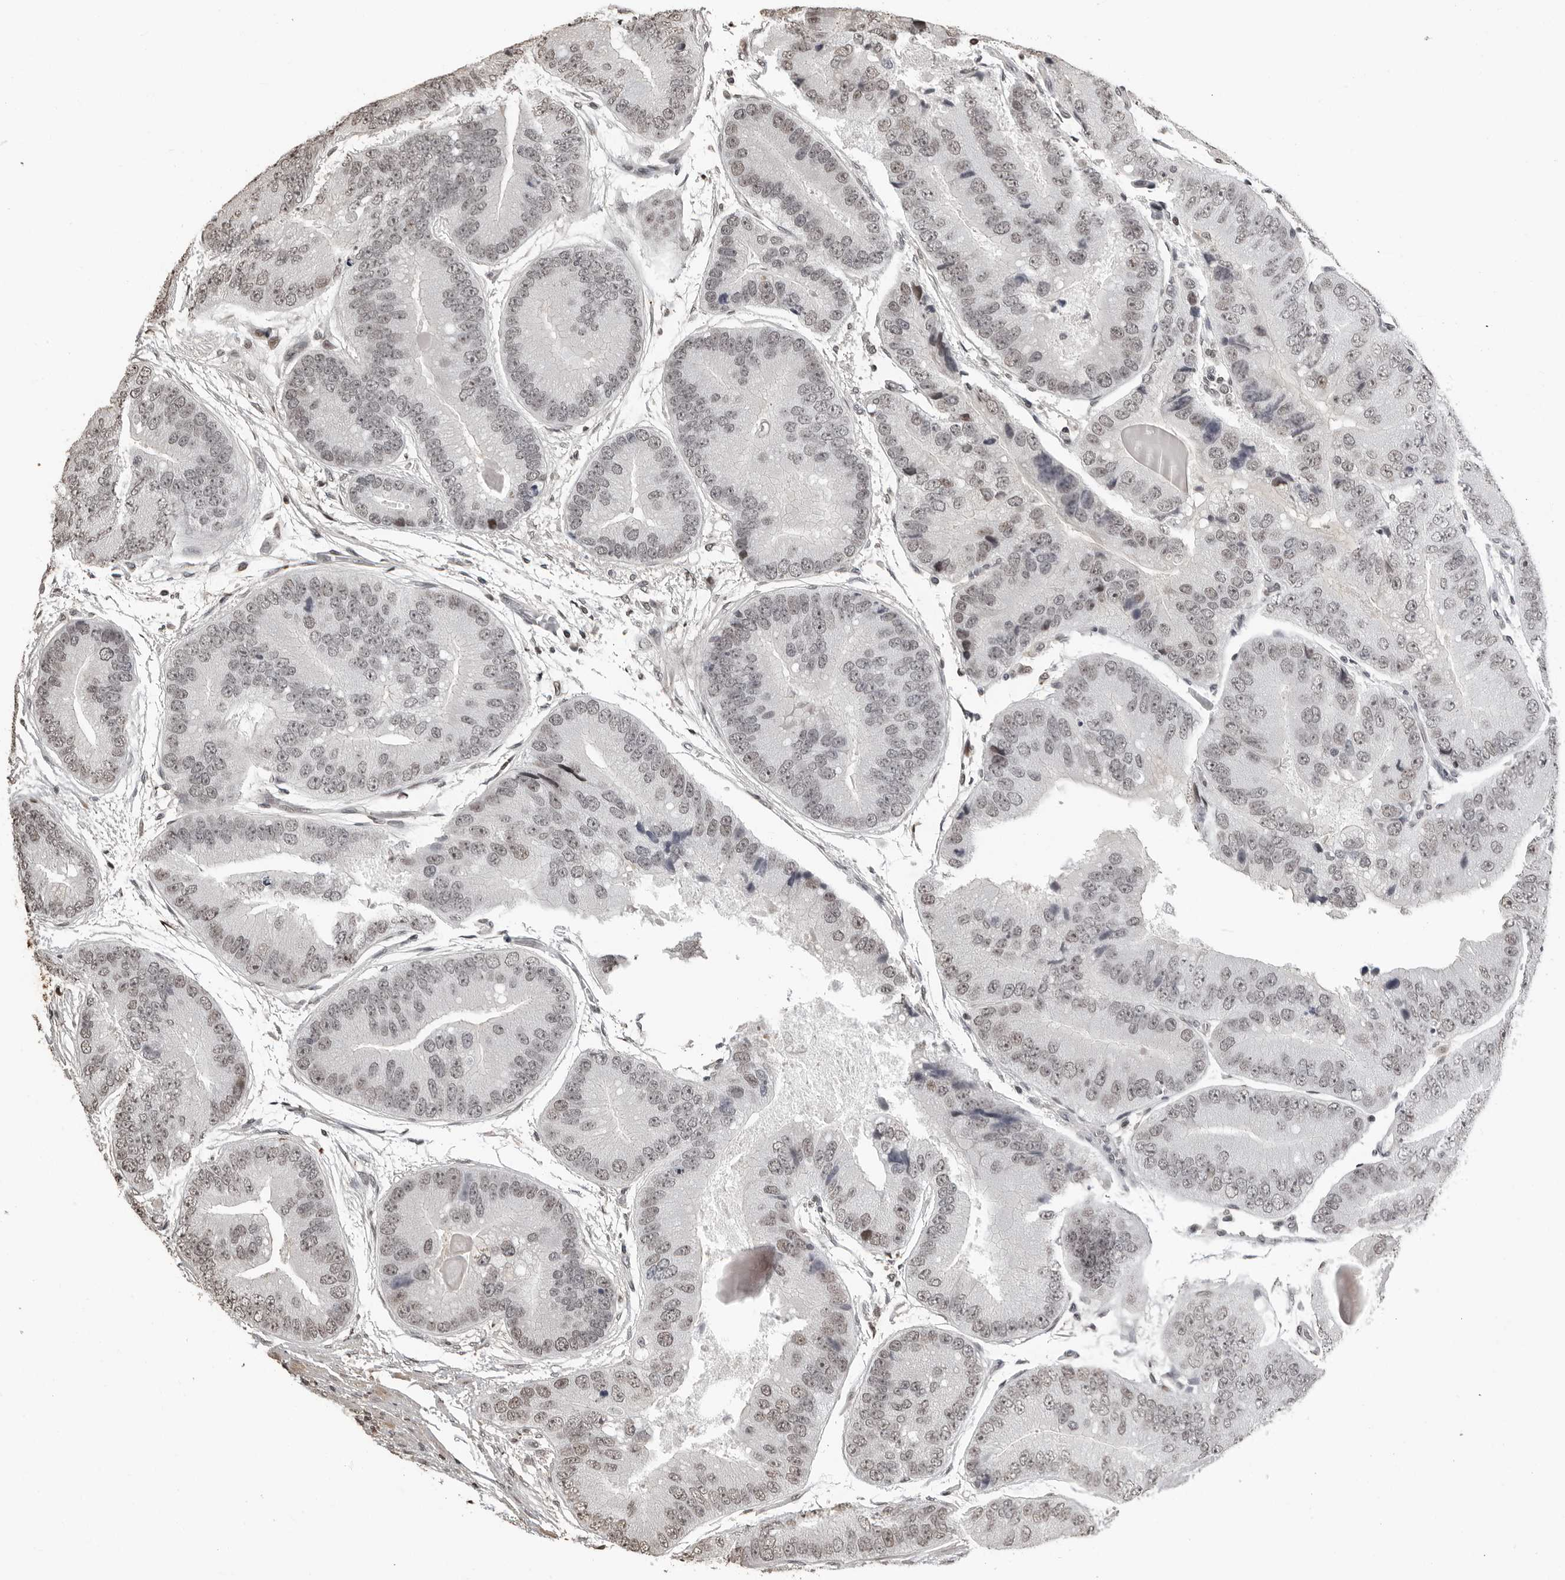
{"staining": {"intensity": "weak", "quantity": "25%-75%", "location": "nuclear"}, "tissue": "prostate cancer", "cell_type": "Tumor cells", "image_type": "cancer", "snomed": [{"axis": "morphology", "description": "Adenocarcinoma, High grade"}, {"axis": "topography", "description": "Prostate"}], "caption": "Prostate cancer (high-grade adenocarcinoma) stained for a protein (brown) displays weak nuclear positive staining in approximately 25%-75% of tumor cells.", "gene": "ORC1", "patient": {"sex": "male", "age": 70}}